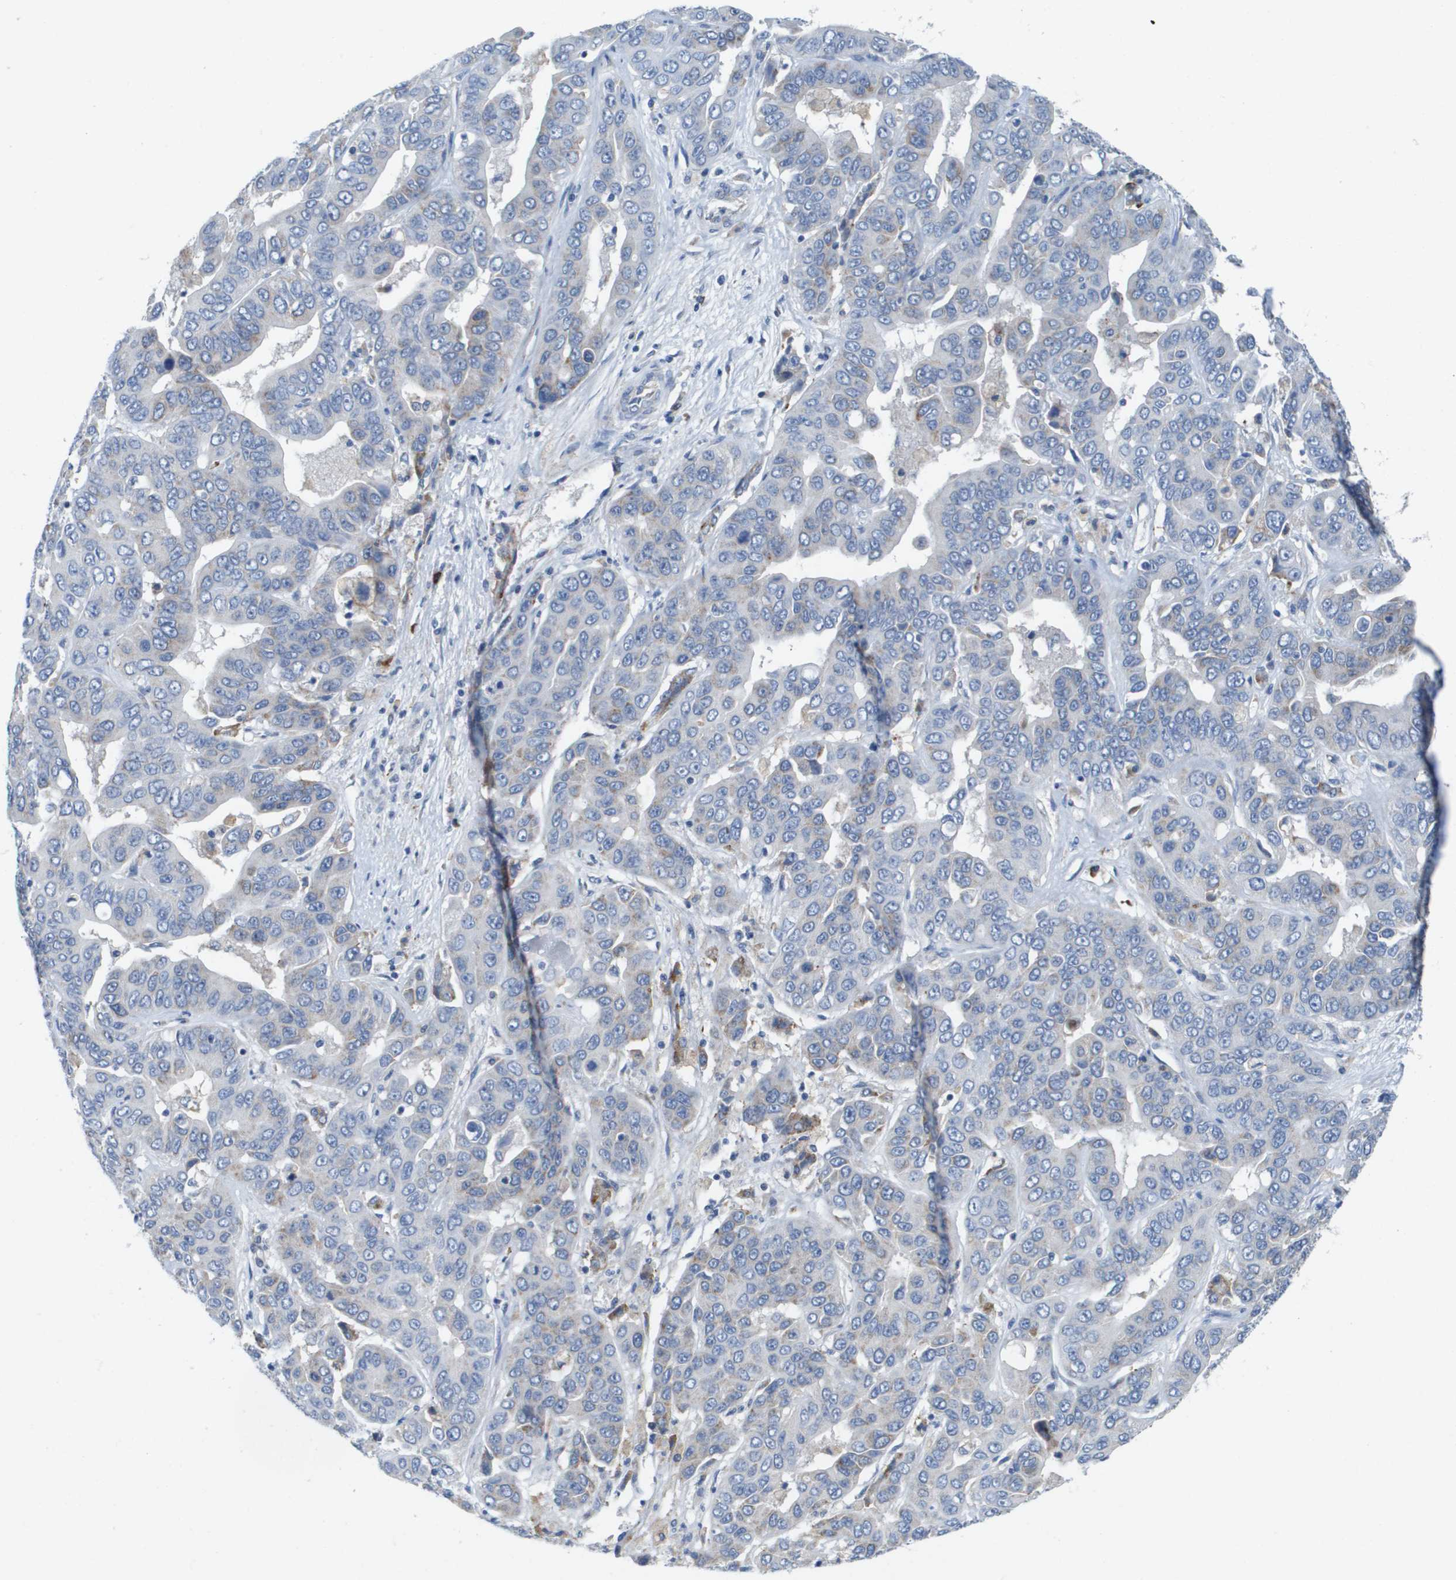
{"staining": {"intensity": "negative", "quantity": "none", "location": "none"}, "tissue": "liver cancer", "cell_type": "Tumor cells", "image_type": "cancer", "snomed": [{"axis": "morphology", "description": "Cholangiocarcinoma"}, {"axis": "topography", "description": "Liver"}], "caption": "IHC photomicrograph of liver cholangiocarcinoma stained for a protein (brown), which shows no staining in tumor cells.", "gene": "CD3G", "patient": {"sex": "female", "age": 52}}